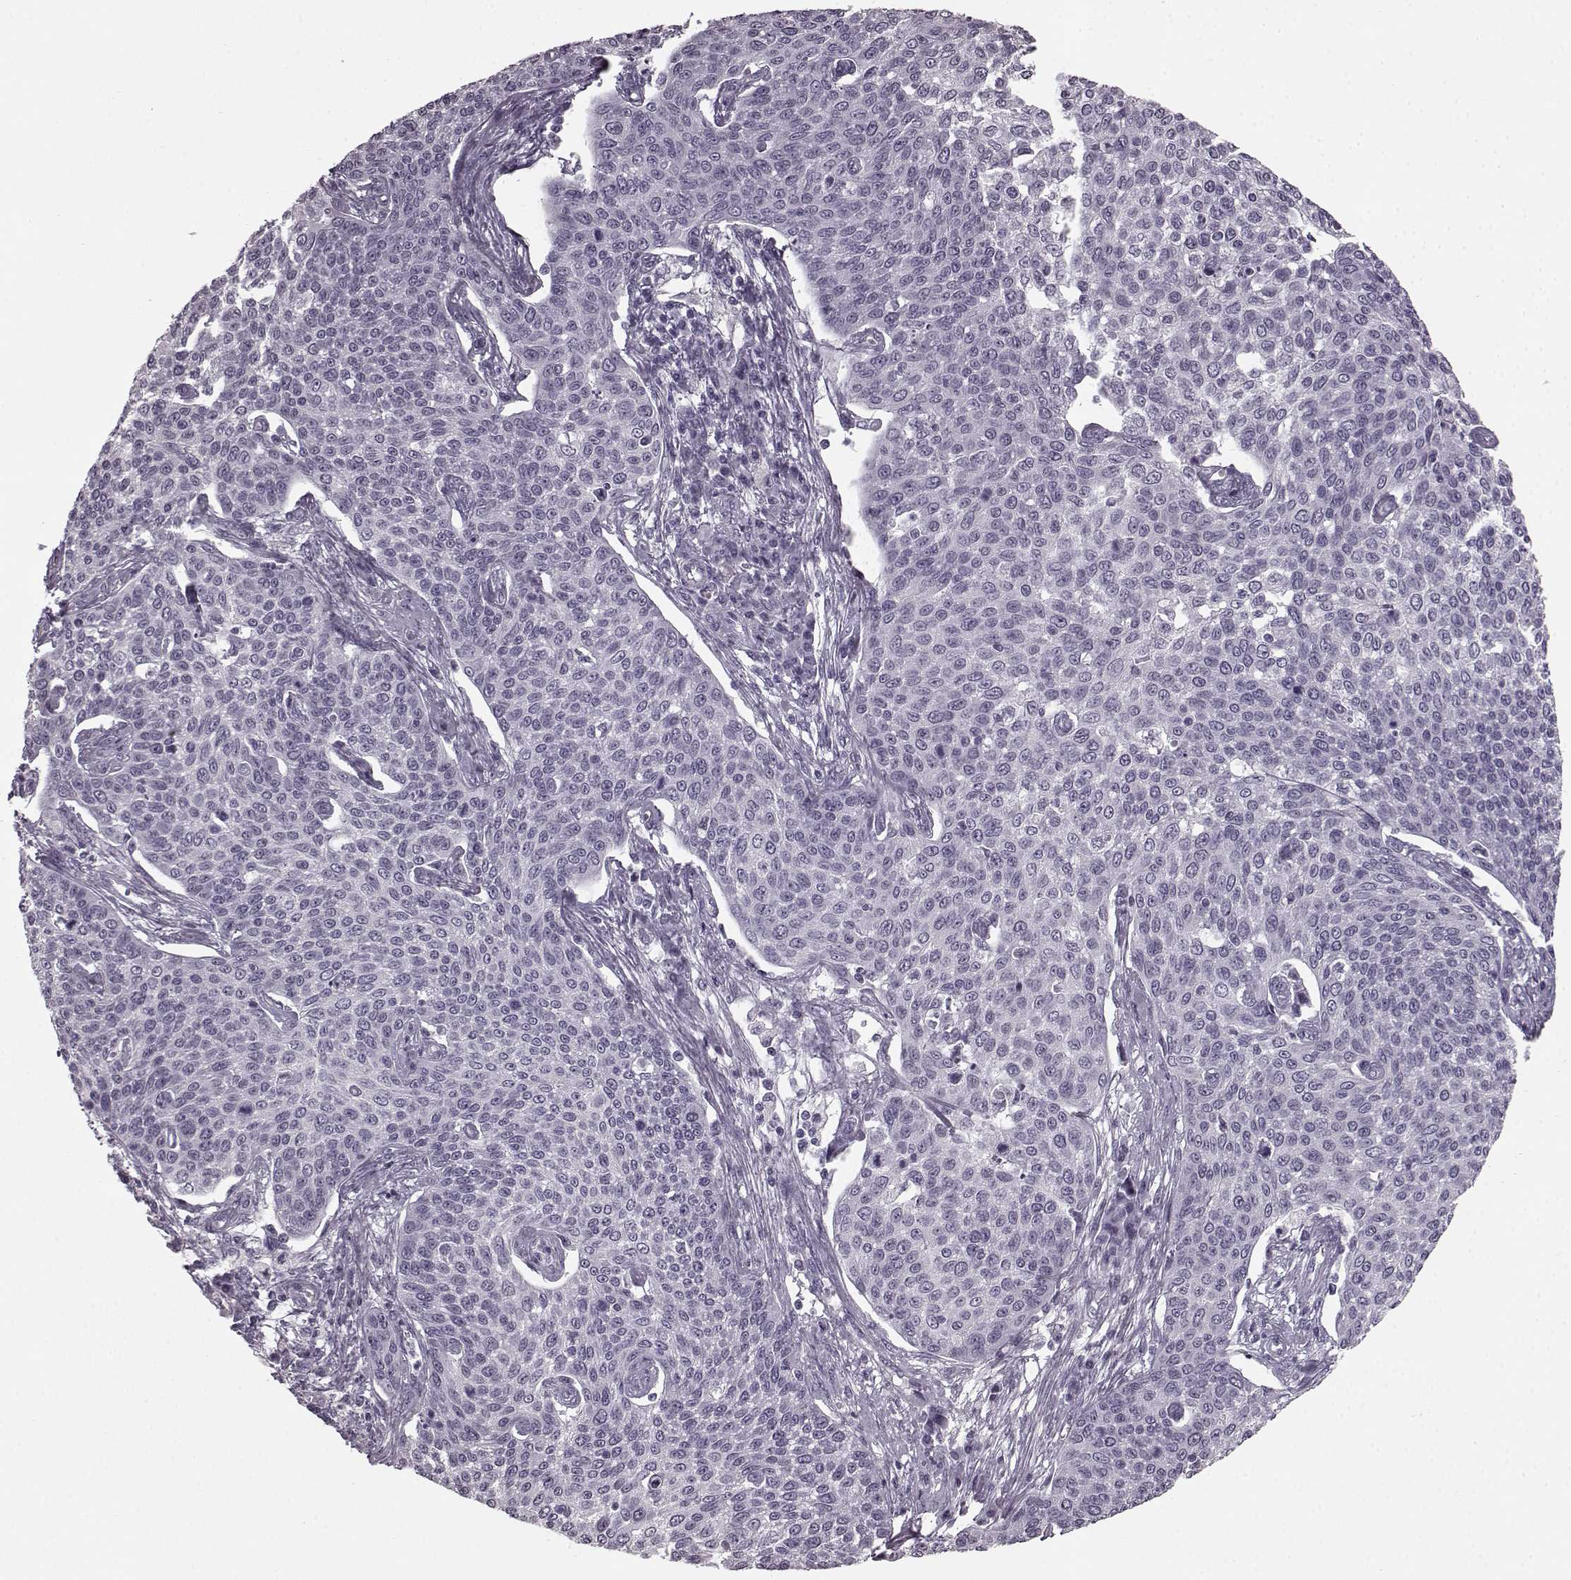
{"staining": {"intensity": "negative", "quantity": "none", "location": "none"}, "tissue": "cervical cancer", "cell_type": "Tumor cells", "image_type": "cancer", "snomed": [{"axis": "morphology", "description": "Squamous cell carcinoma, NOS"}, {"axis": "topography", "description": "Cervix"}], "caption": "A high-resolution photomicrograph shows immunohistochemistry (IHC) staining of cervical cancer, which displays no significant staining in tumor cells.", "gene": "SEMG2", "patient": {"sex": "female", "age": 34}}